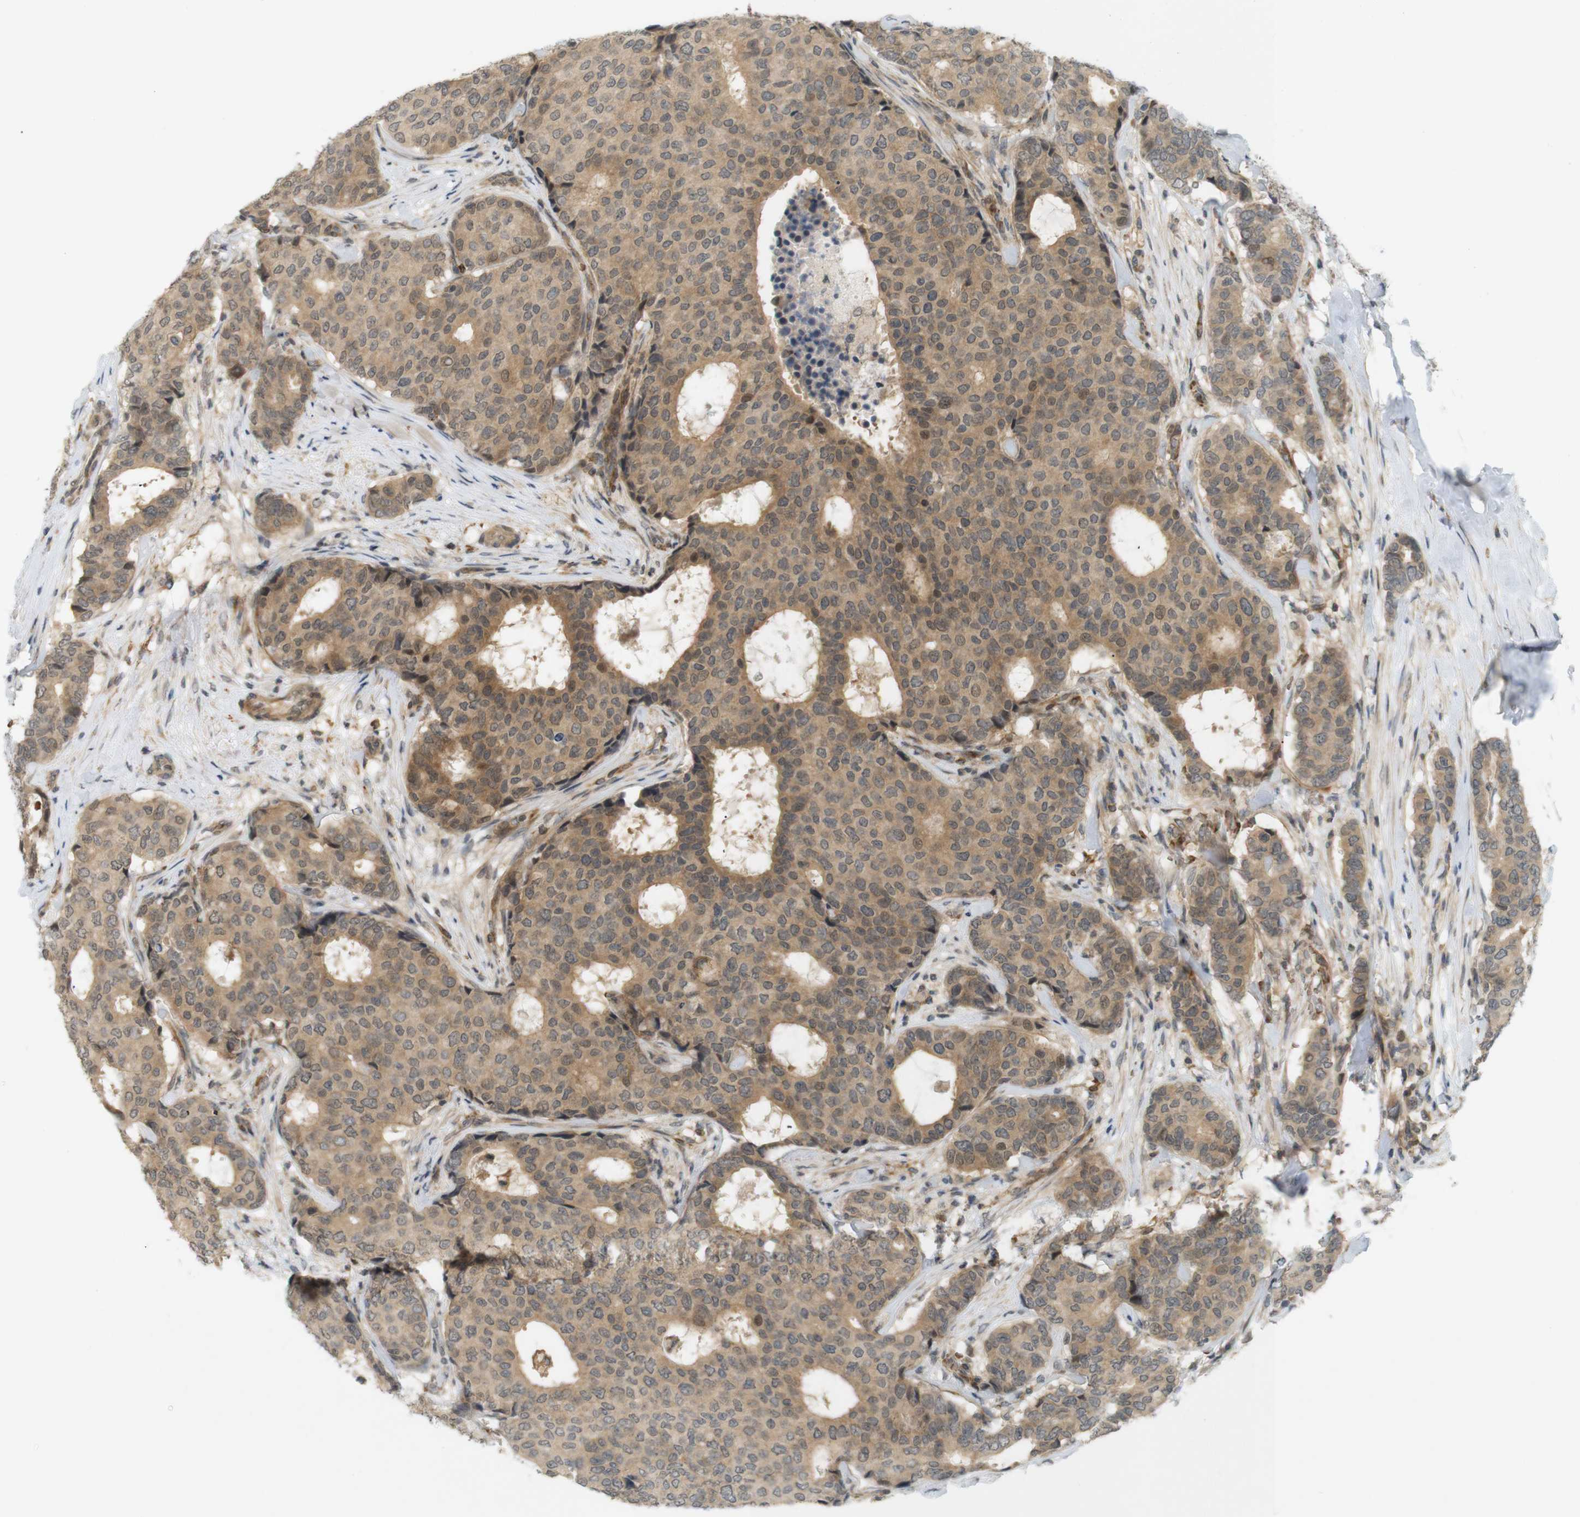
{"staining": {"intensity": "moderate", "quantity": ">75%", "location": "cytoplasmic/membranous"}, "tissue": "breast cancer", "cell_type": "Tumor cells", "image_type": "cancer", "snomed": [{"axis": "morphology", "description": "Duct carcinoma"}, {"axis": "topography", "description": "Breast"}], "caption": "Breast cancer was stained to show a protein in brown. There is medium levels of moderate cytoplasmic/membranous expression in about >75% of tumor cells.", "gene": "SOCS6", "patient": {"sex": "female", "age": 75}}